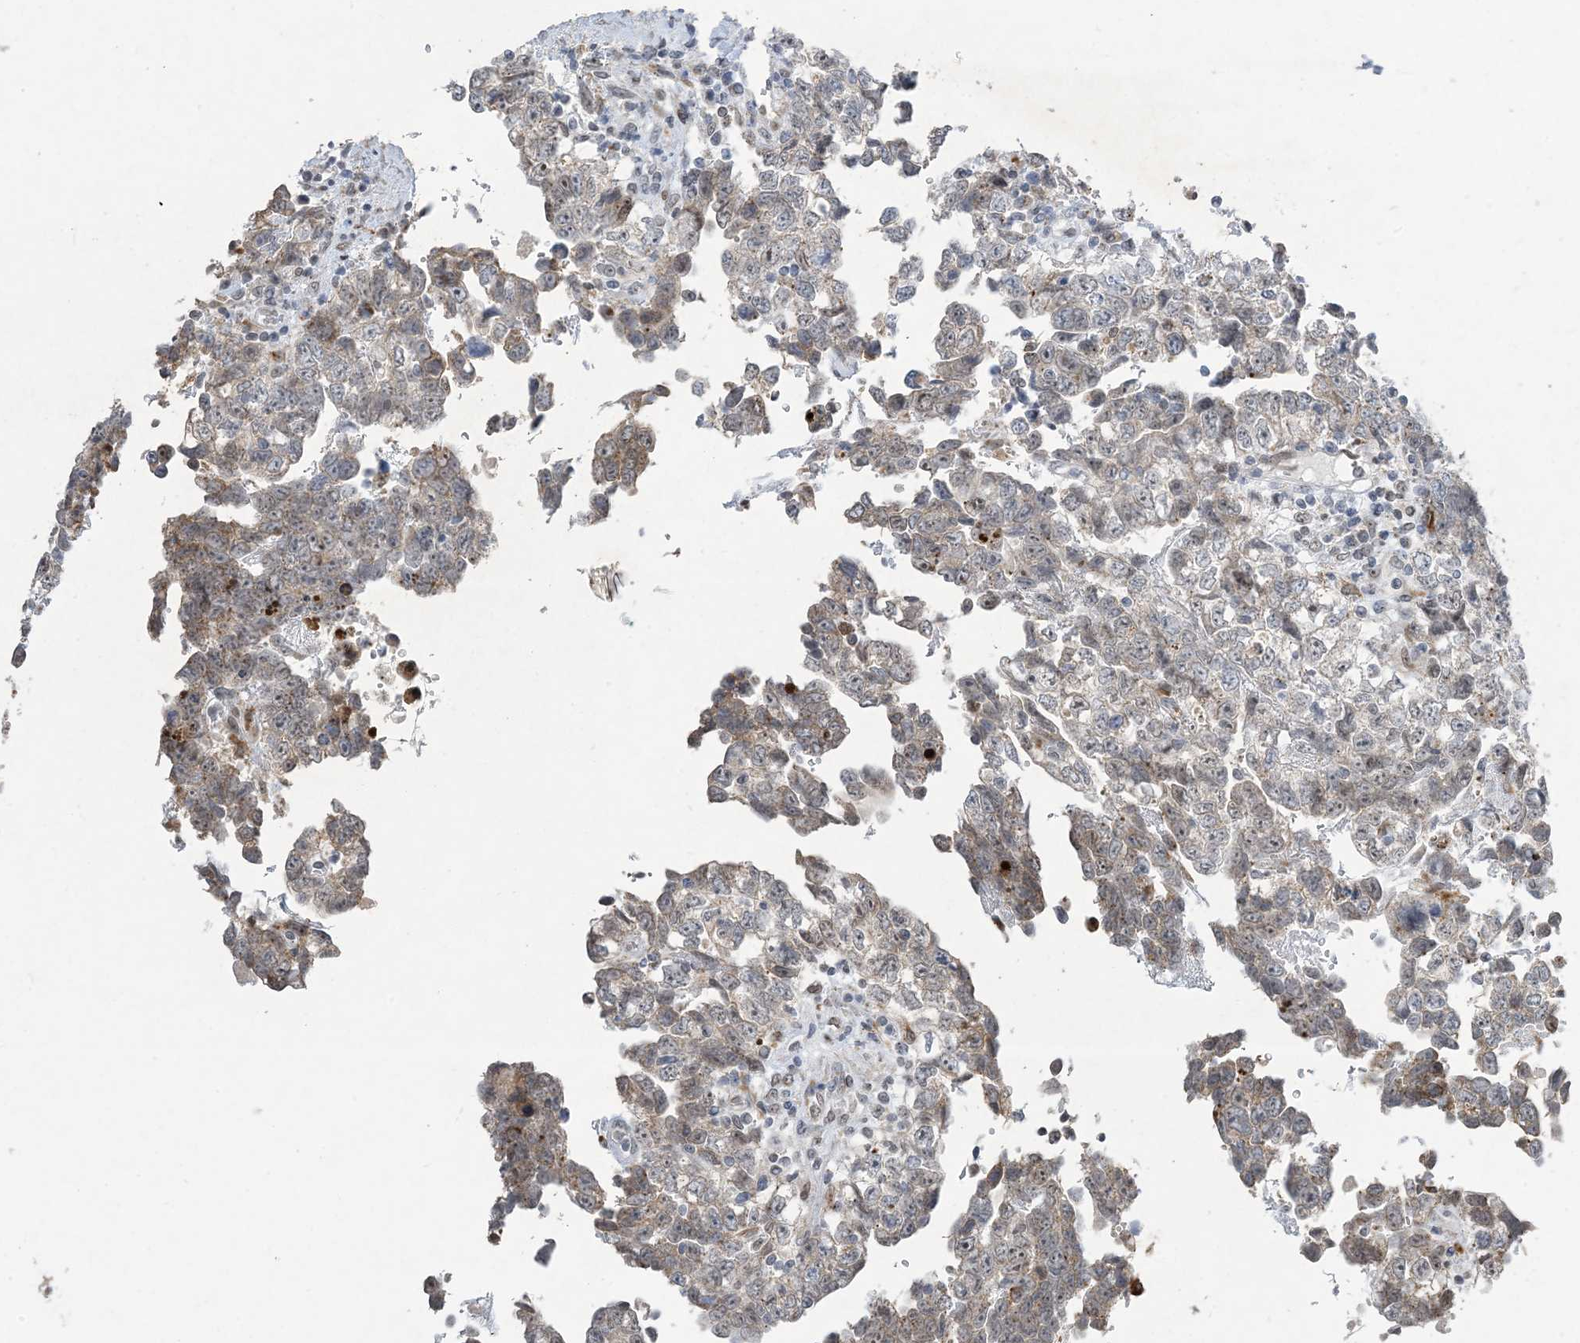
{"staining": {"intensity": "weak", "quantity": "<25%", "location": "nuclear"}, "tissue": "testis cancer", "cell_type": "Tumor cells", "image_type": "cancer", "snomed": [{"axis": "morphology", "description": "Carcinoma, Embryonal, NOS"}, {"axis": "topography", "description": "Testis"}], "caption": "There is no significant positivity in tumor cells of testis cancer (embryonal carcinoma).", "gene": "SLC25A53", "patient": {"sex": "male", "age": 37}}